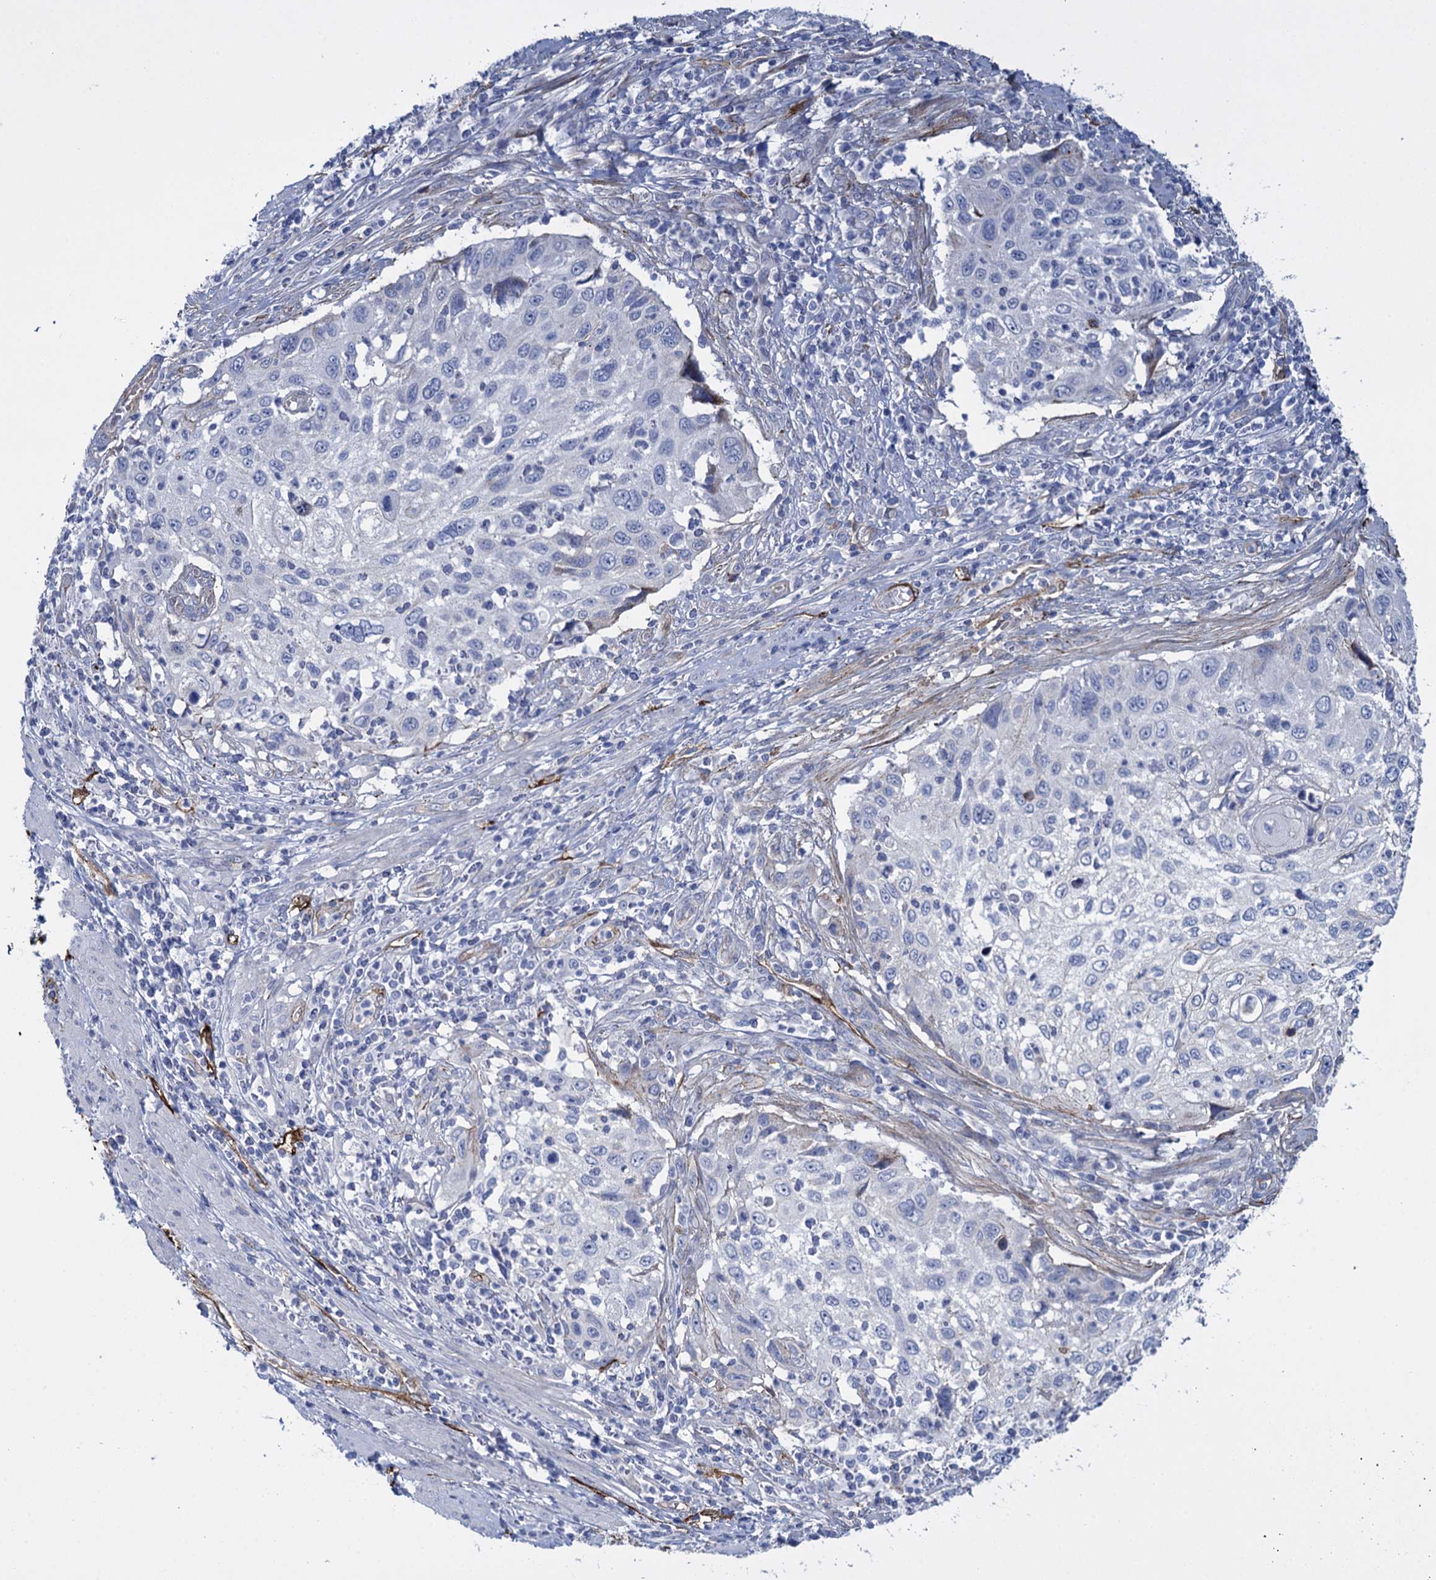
{"staining": {"intensity": "negative", "quantity": "none", "location": "none"}, "tissue": "cervical cancer", "cell_type": "Tumor cells", "image_type": "cancer", "snomed": [{"axis": "morphology", "description": "Squamous cell carcinoma, NOS"}, {"axis": "topography", "description": "Cervix"}], "caption": "Immunohistochemistry (IHC) of human cervical squamous cell carcinoma reveals no expression in tumor cells. (DAB (3,3'-diaminobenzidine) IHC, high magnification).", "gene": "SNCG", "patient": {"sex": "female", "age": 70}}